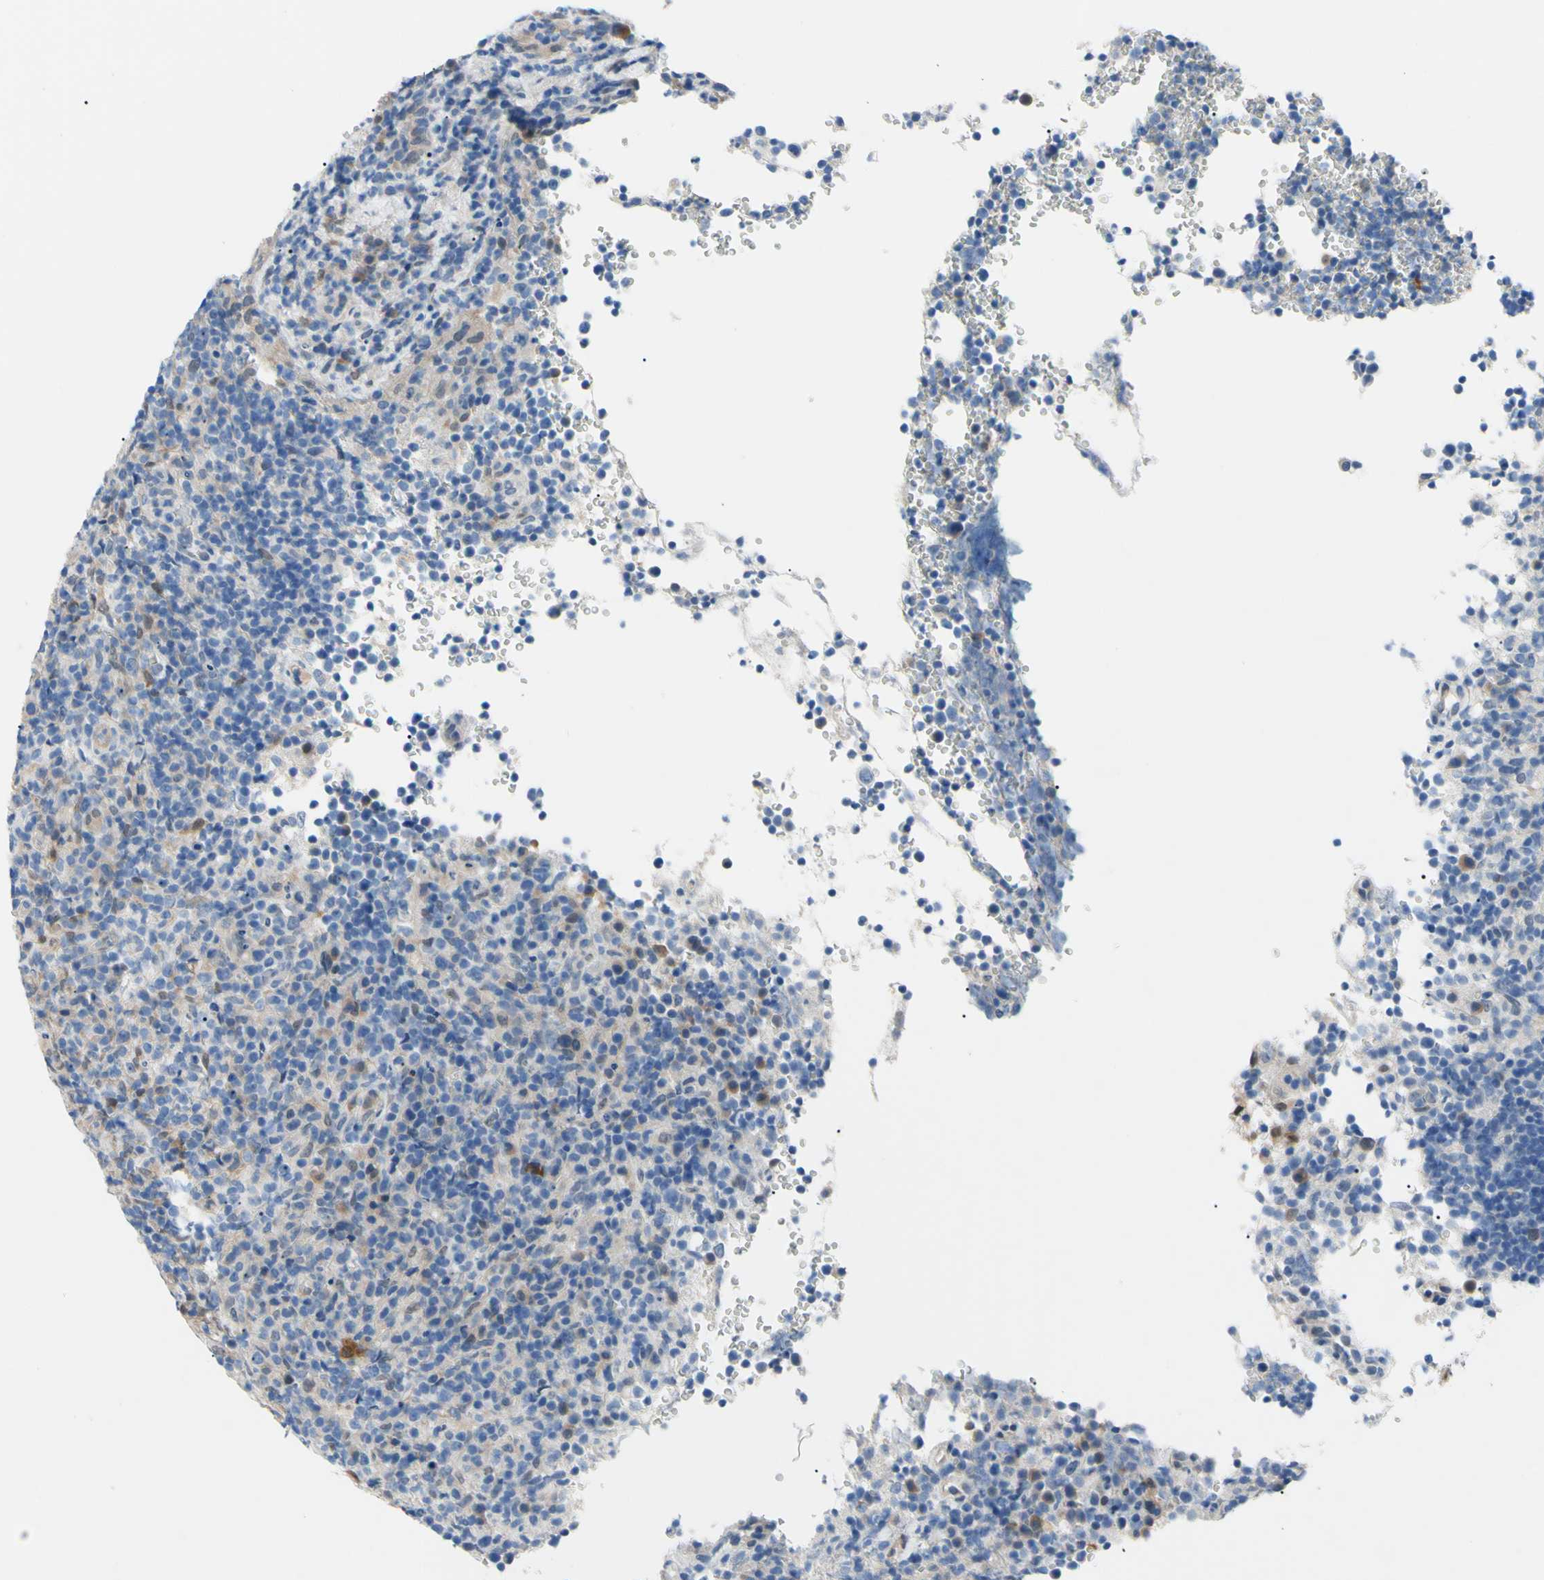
{"staining": {"intensity": "weak", "quantity": ">75%", "location": "cytoplasmic/membranous"}, "tissue": "lymphoma", "cell_type": "Tumor cells", "image_type": "cancer", "snomed": [{"axis": "morphology", "description": "Malignant lymphoma, non-Hodgkin's type, High grade"}, {"axis": "topography", "description": "Lymph node"}], "caption": "Brown immunohistochemical staining in malignant lymphoma, non-Hodgkin's type (high-grade) displays weak cytoplasmic/membranous expression in approximately >75% of tumor cells.", "gene": "NOL3", "patient": {"sex": "female", "age": 76}}